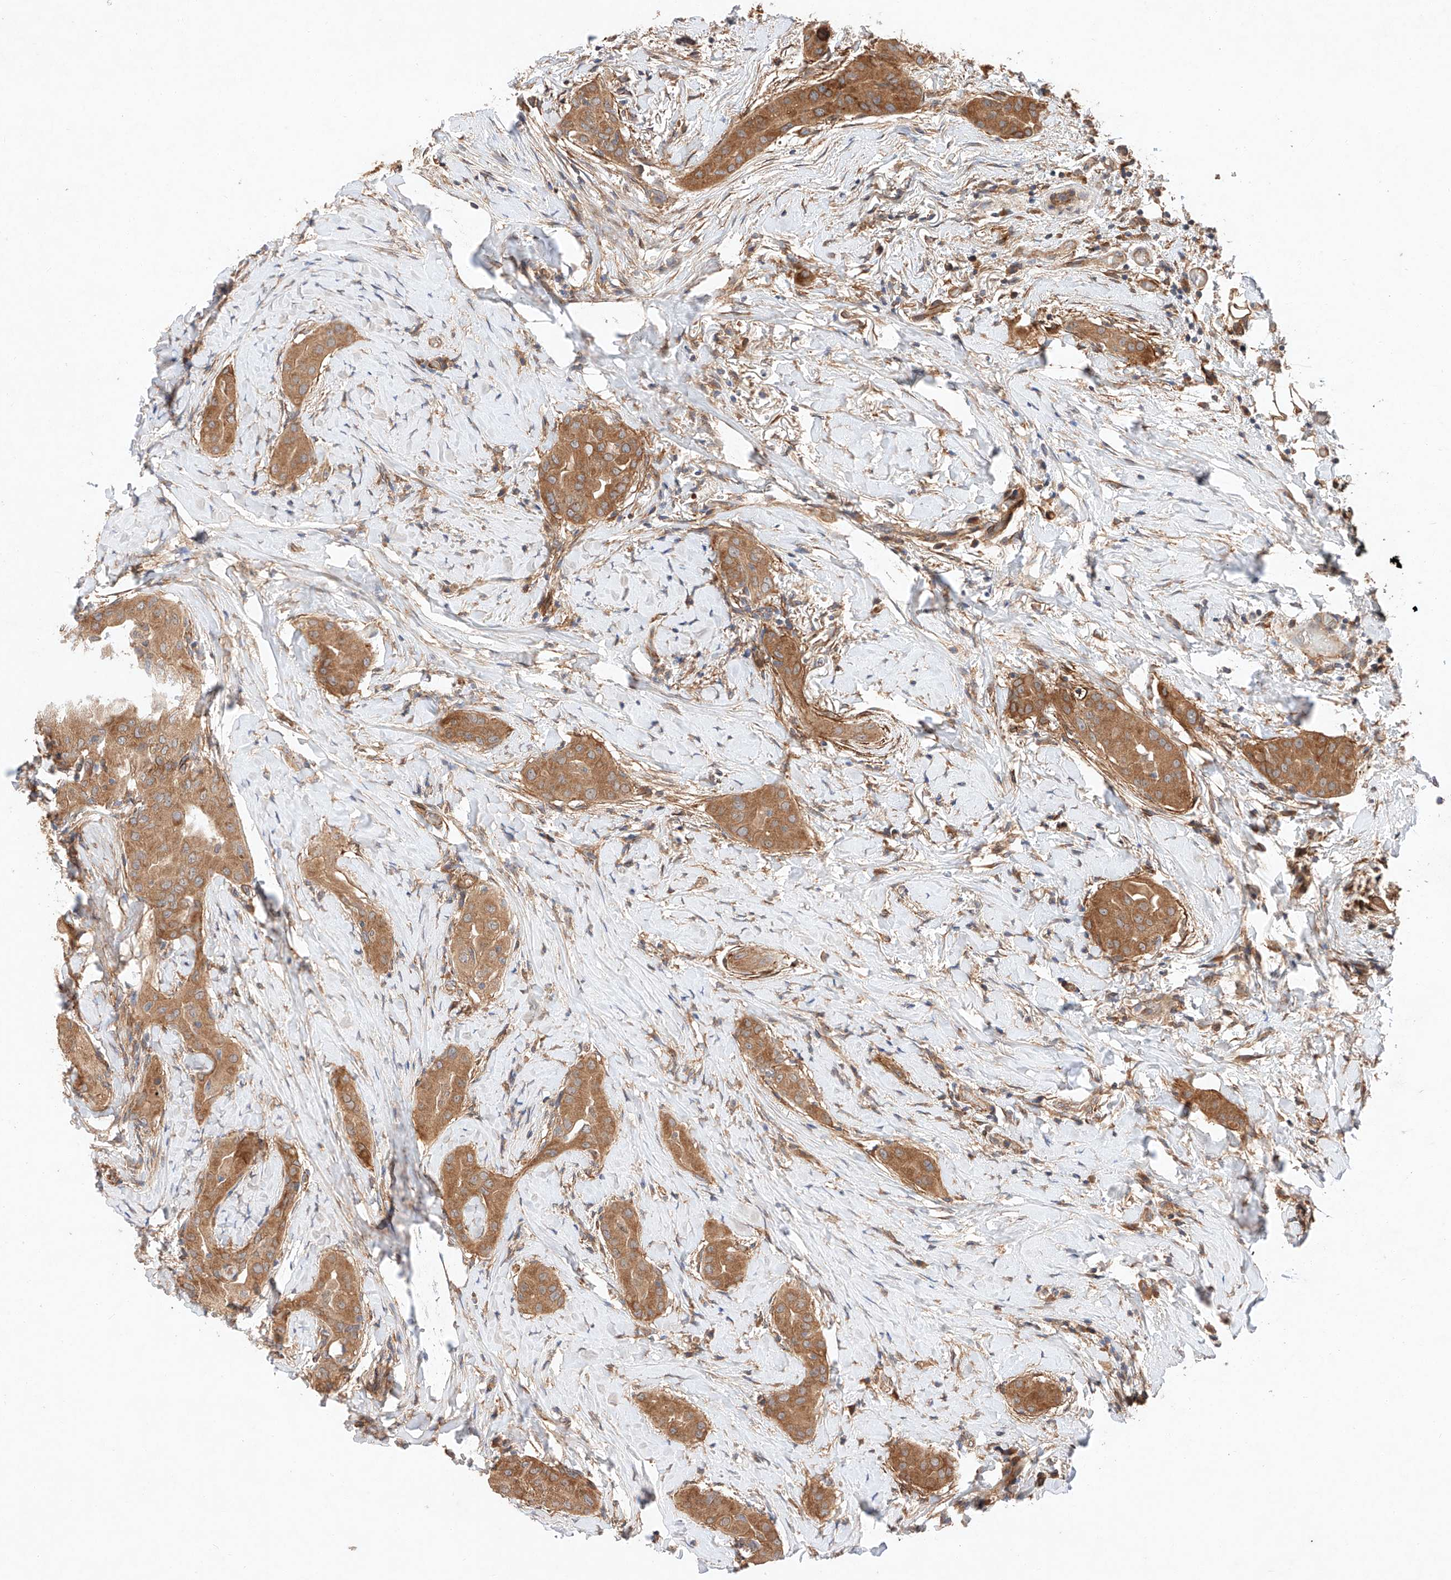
{"staining": {"intensity": "moderate", "quantity": ">75%", "location": "cytoplasmic/membranous"}, "tissue": "thyroid cancer", "cell_type": "Tumor cells", "image_type": "cancer", "snomed": [{"axis": "morphology", "description": "Papillary adenocarcinoma, NOS"}, {"axis": "topography", "description": "Thyroid gland"}], "caption": "Immunohistochemical staining of human thyroid papillary adenocarcinoma shows medium levels of moderate cytoplasmic/membranous protein expression in approximately >75% of tumor cells.", "gene": "RAB23", "patient": {"sex": "male", "age": 33}}